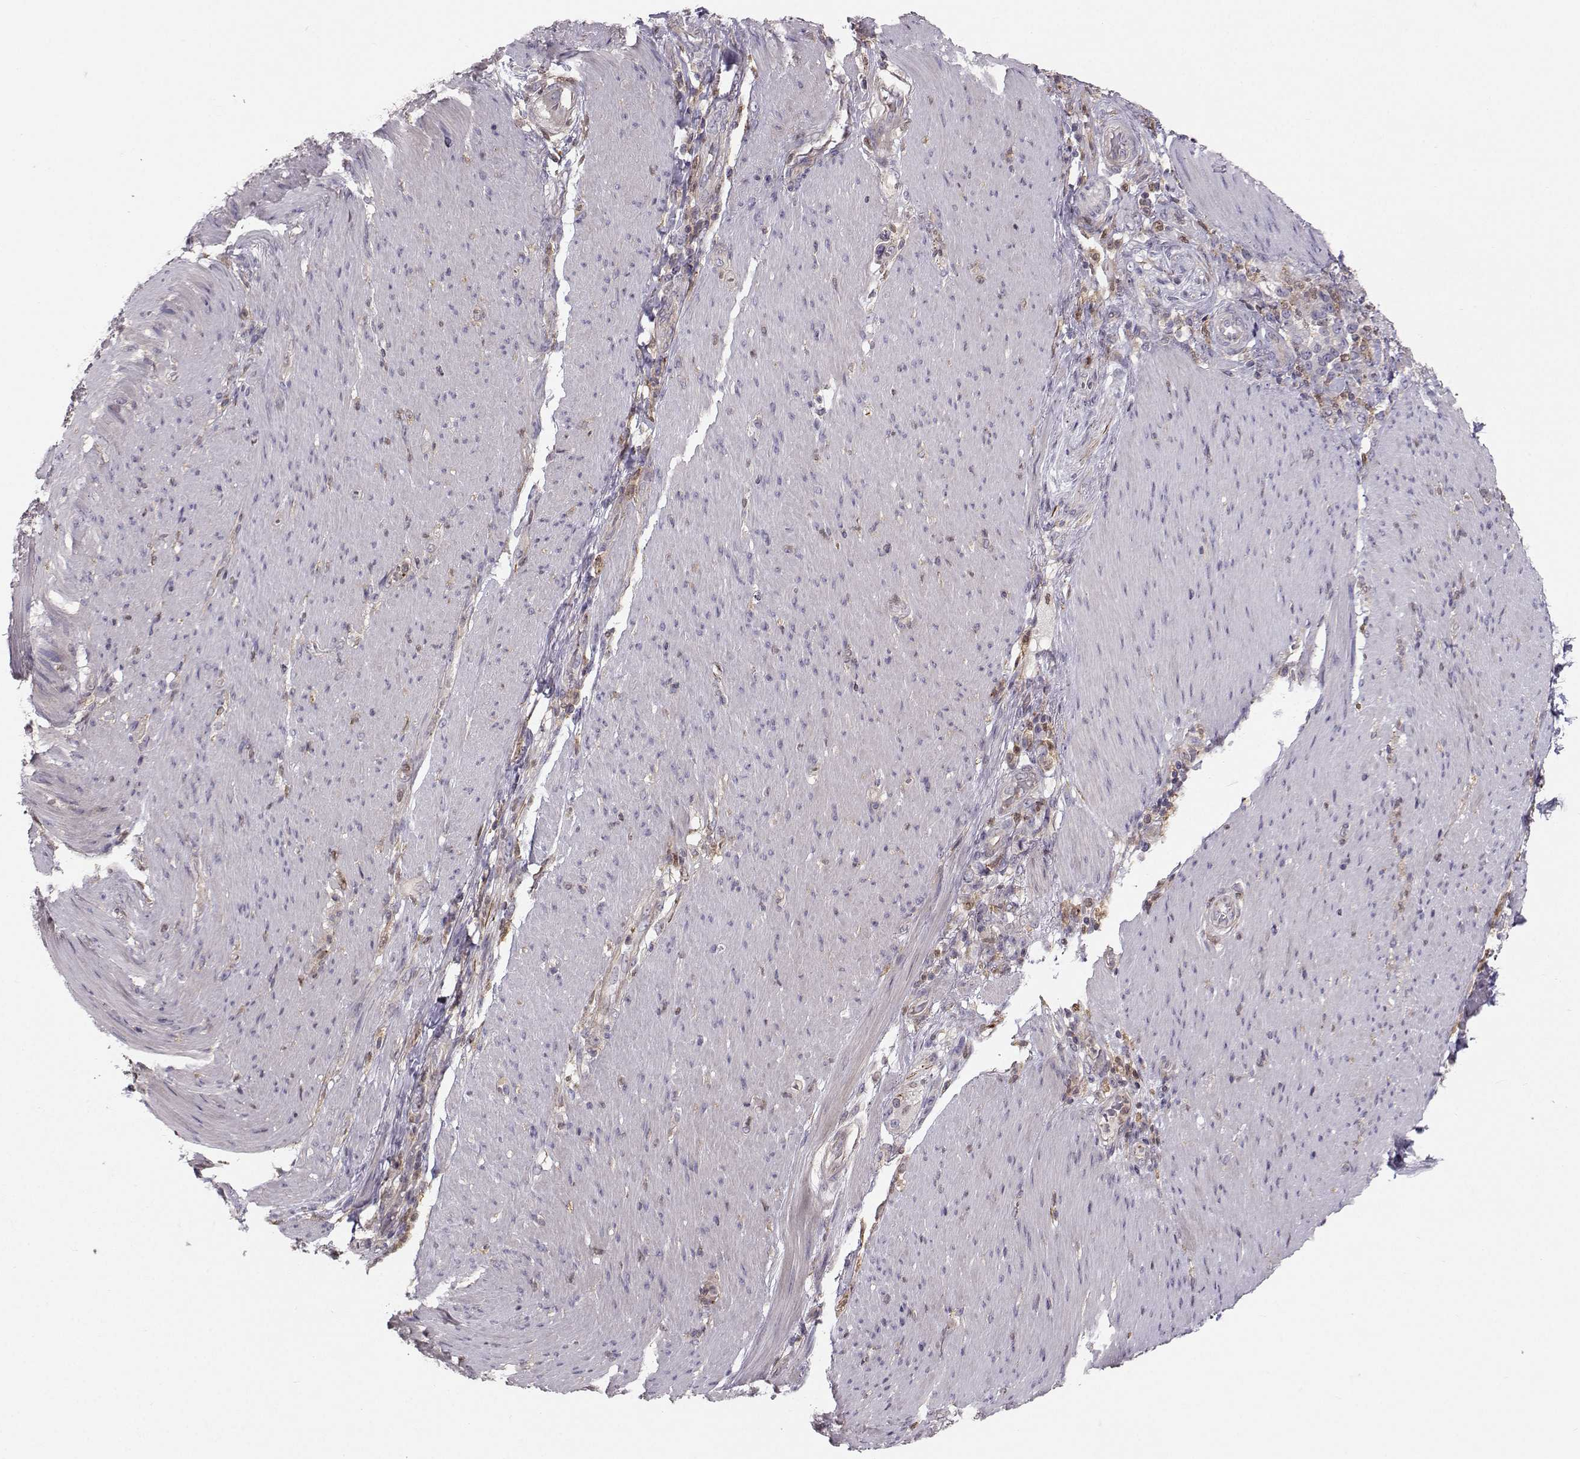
{"staining": {"intensity": "negative", "quantity": "none", "location": "none"}, "tissue": "stomach cancer", "cell_type": "Tumor cells", "image_type": "cancer", "snomed": [{"axis": "morphology", "description": "Adenocarcinoma, NOS"}, {"axis": "topography", "description": "Stomach"}], "caption": "The histopathology image exhibits no staining of tumor cells in stomach cancer. (Immunohistochemistry, brightfield microscopy, high magnification).", "gene": "ASB16", "patient": {"sex": "female", "age": 79}}